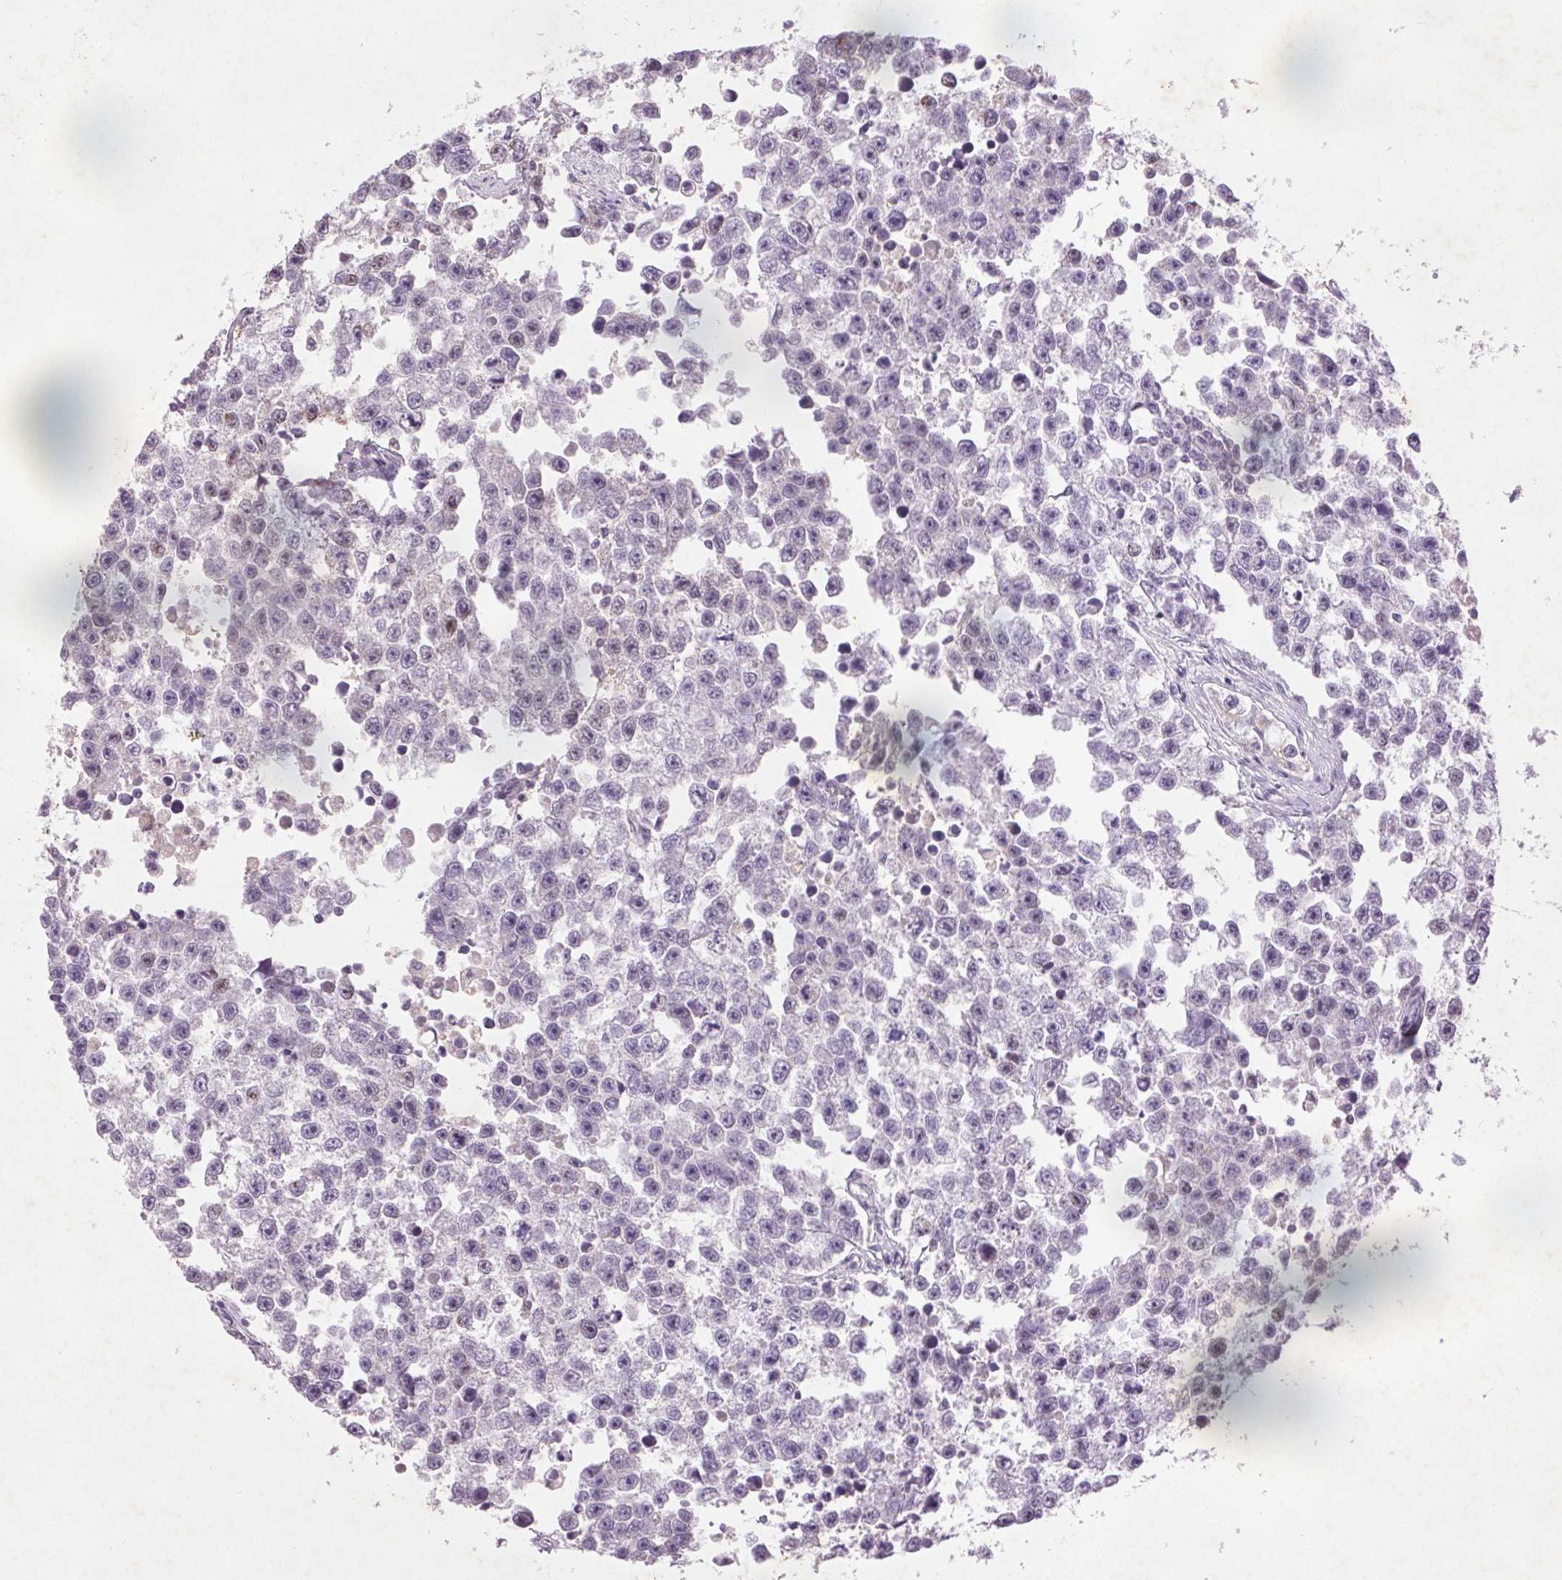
{"staining": {"intensity": "negative", "quantity": "none", "location": "none"}, "tissue": "testis cancer", "cell_type": "Tumor cells", "image_type": "cancer", "snomed": [{"axis": "morphology", "description": "Seminoma, NOS"}, {"axis": "topography", "description": "Testis"}], "caption": "Immunohistochemistry (IHC) micrograph of testis cancer (seminoma) stained for a protein (brown), which exhibits no positivity in tumor cells. (DAB immunohistochemistry, high magnification).", "gene": "FNDC7", "patient": {"sex": "male", "age": 26}}